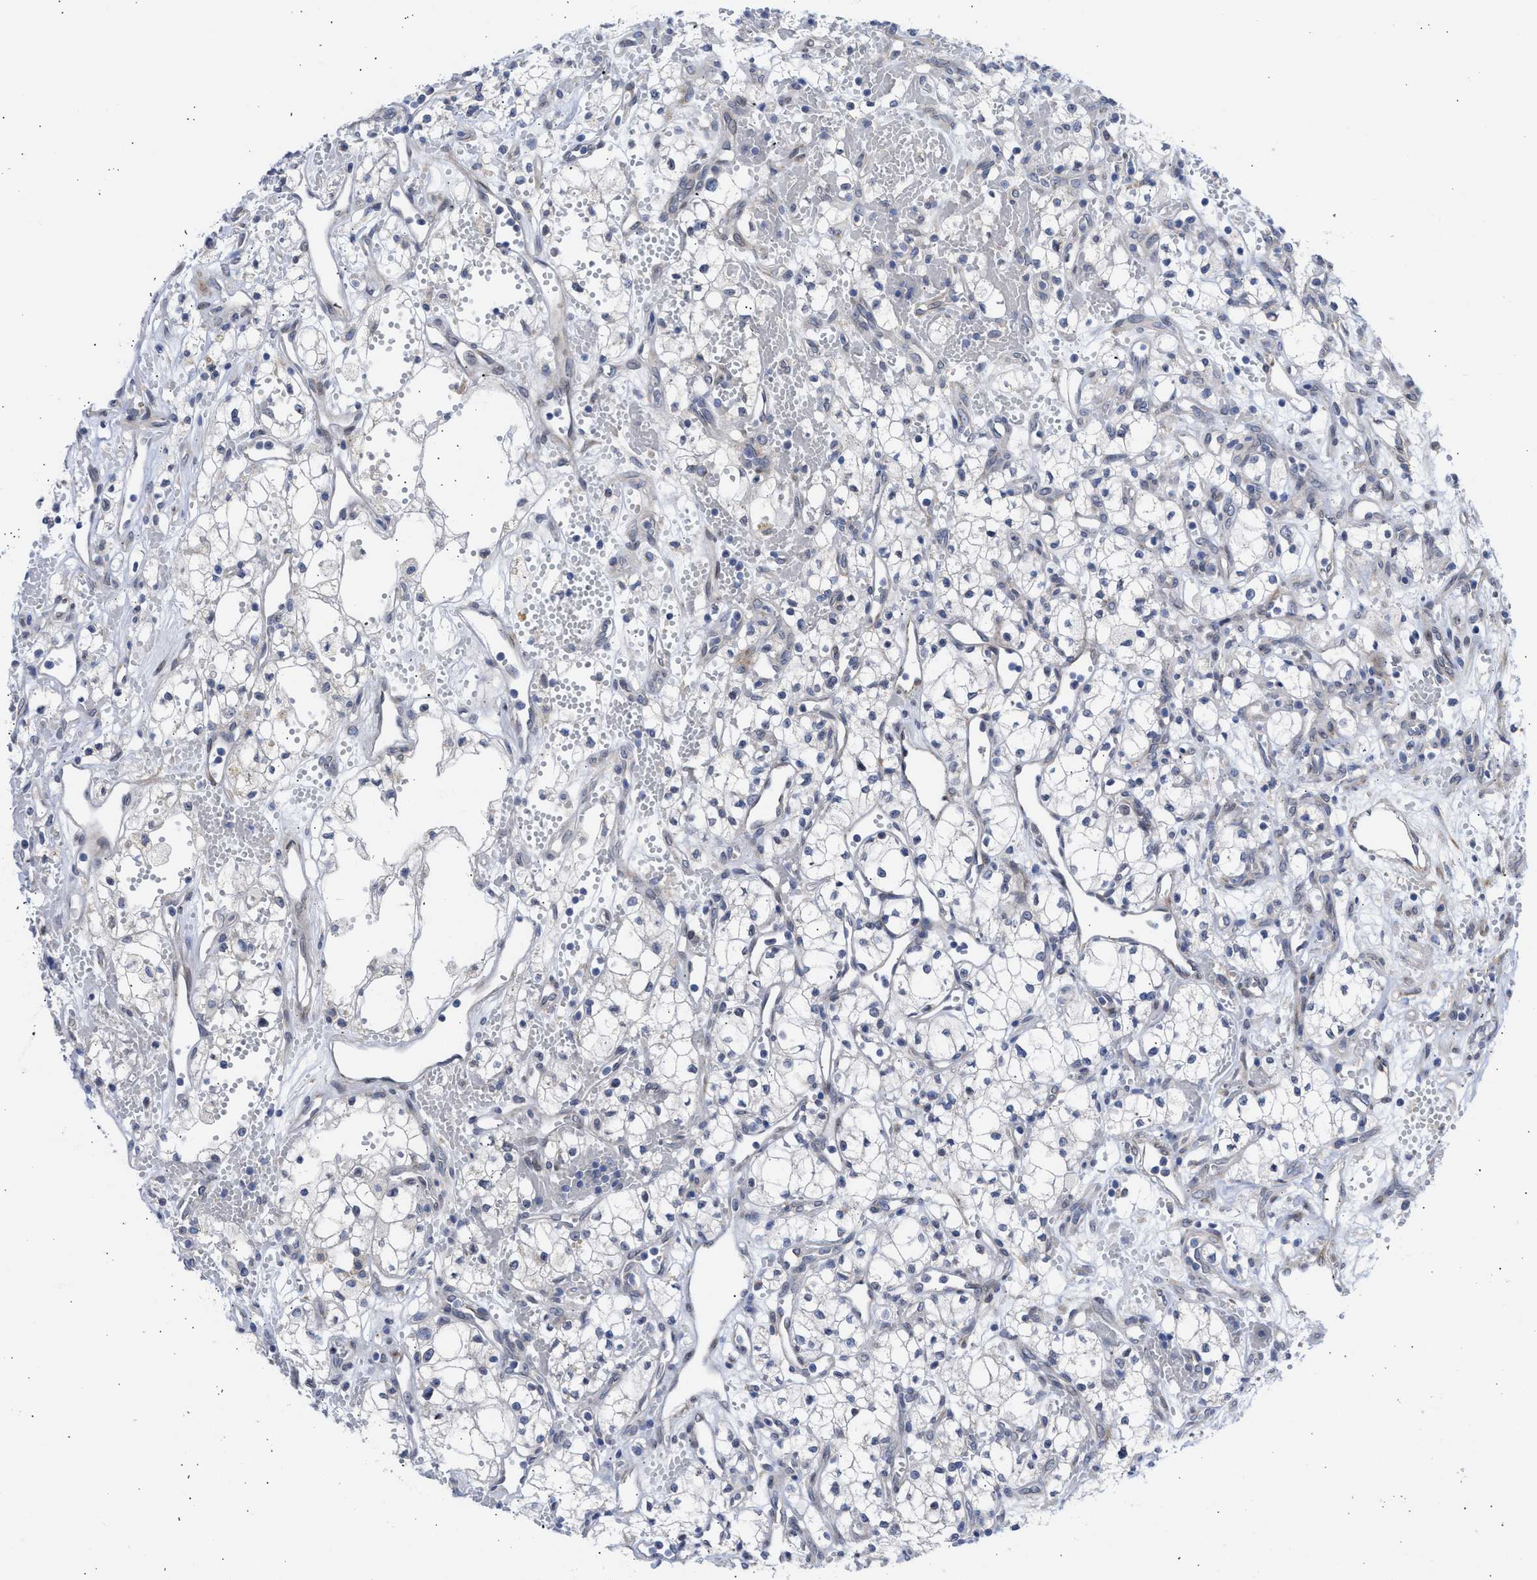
{"staining": {"intensity": "negative", "quantity": "none", "location": "none"}, "tissue": "renal cancer", "cell_type": "Tumor cells", "image_type": "cancer", "snomed": [{"axis": "morphology", "description": "Adenocarcinoma, NOS"}, {"axis": "topography", "description": "Kidney"}], "caption": "Human renal cancer (adenocarcinoma) stained for a protein using immunohistochemistry exhibits no positivity in tumor cells.", "gene": "NUP35", "patient": {"sex": "male", "age": 59}}